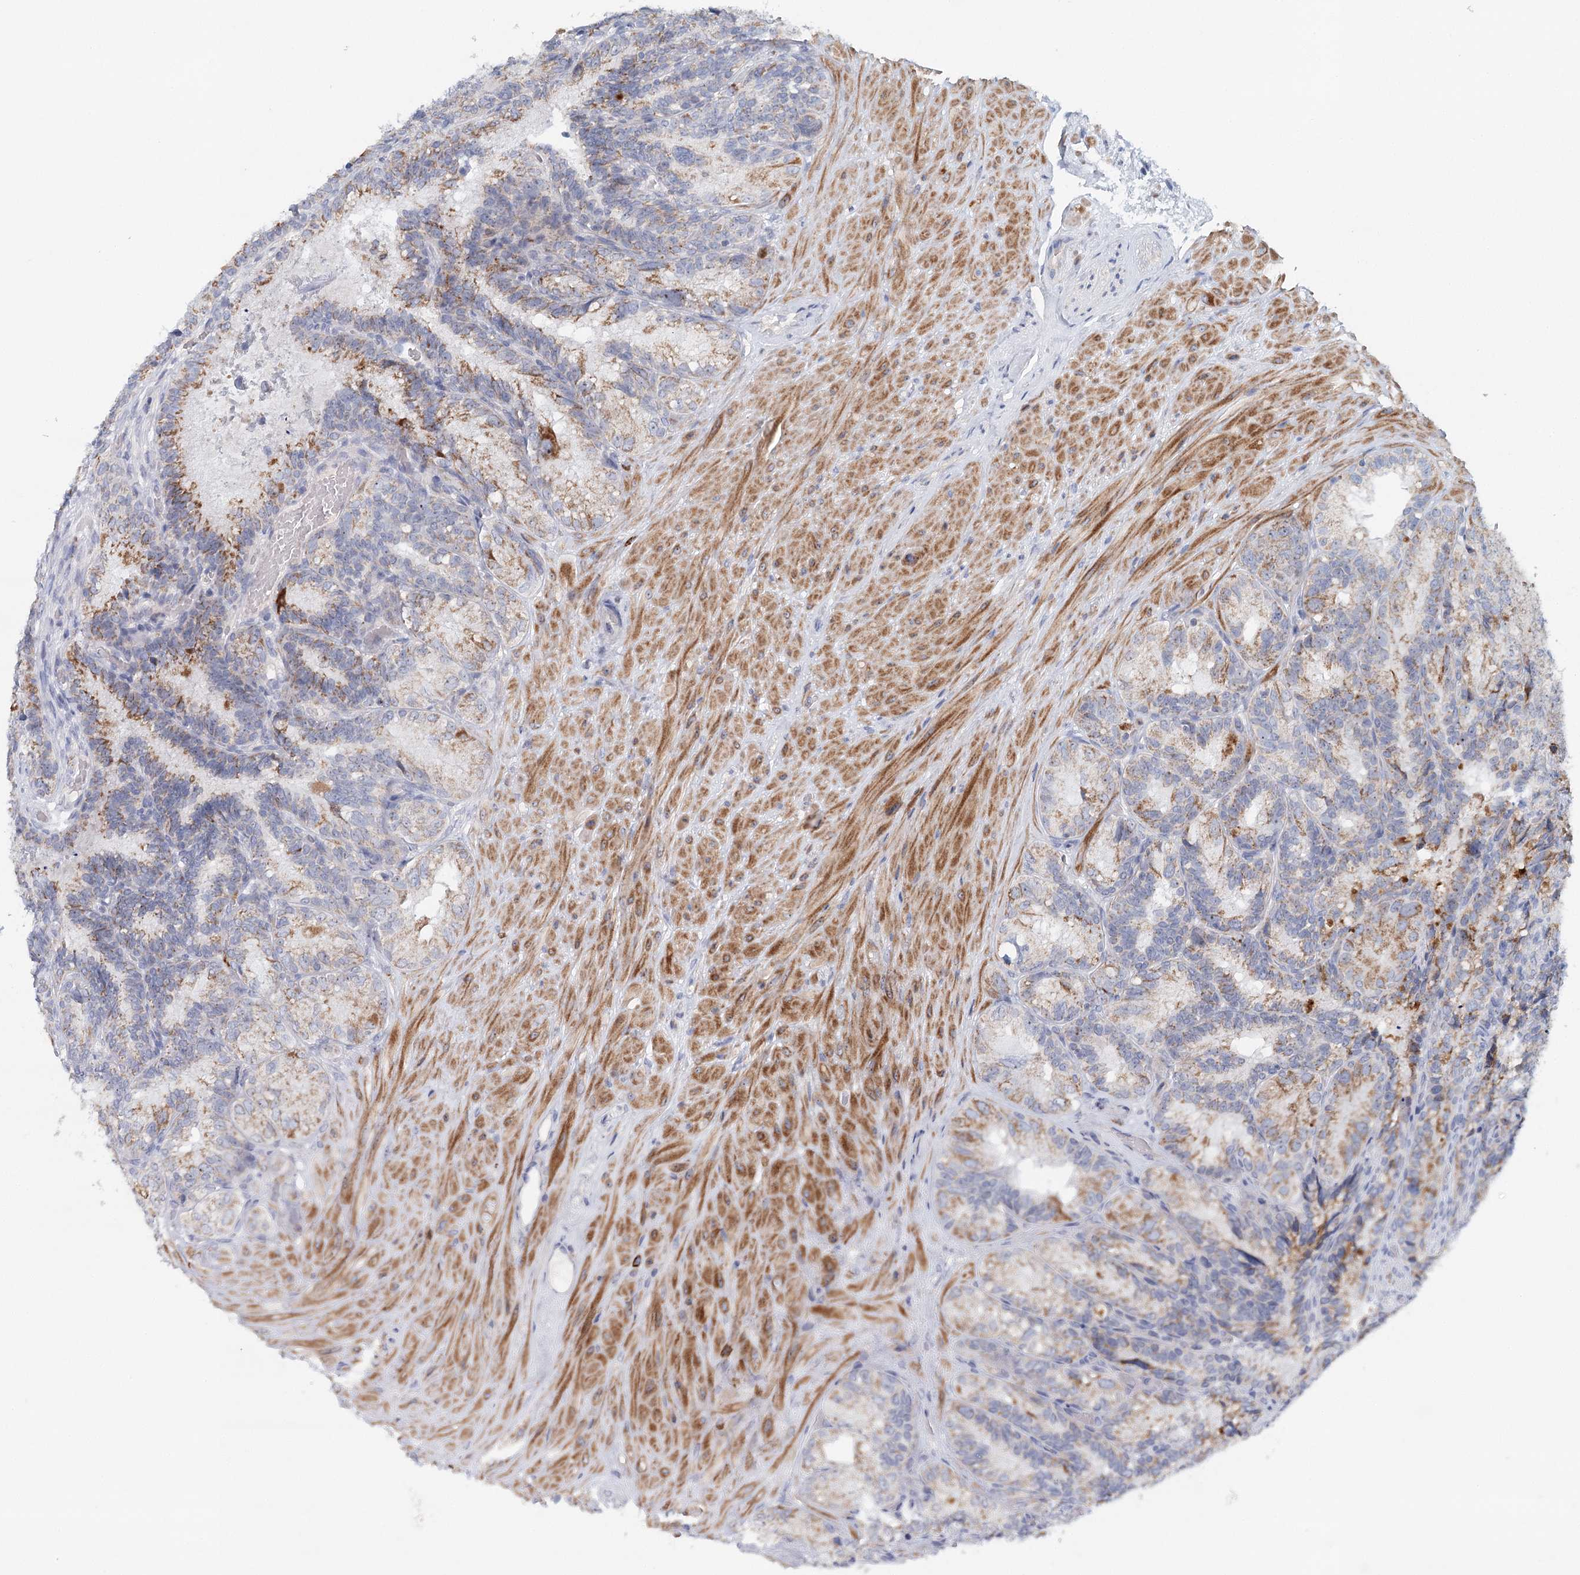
{"staining": {"intensity": "moderate", "quantity": ">75%", "location": "cytoplasmic/membranous"}, "tissue": "seminal vesicle", "cell_type": "Glandular cells", "image_type": "normal", "snomed": [{"axis": "morphology", "description": "Normal tissue, NOS"}, {"axis": "topography", "description": "Seminal veicle"}], "caption": "Human seminal vesicle stained with a brown dye displays moderate cytoplasmic/membranous positive expression in about >75% of glandular cells.", "gene": "RBM43", "patient": {"sex": "male", "age": 60}}